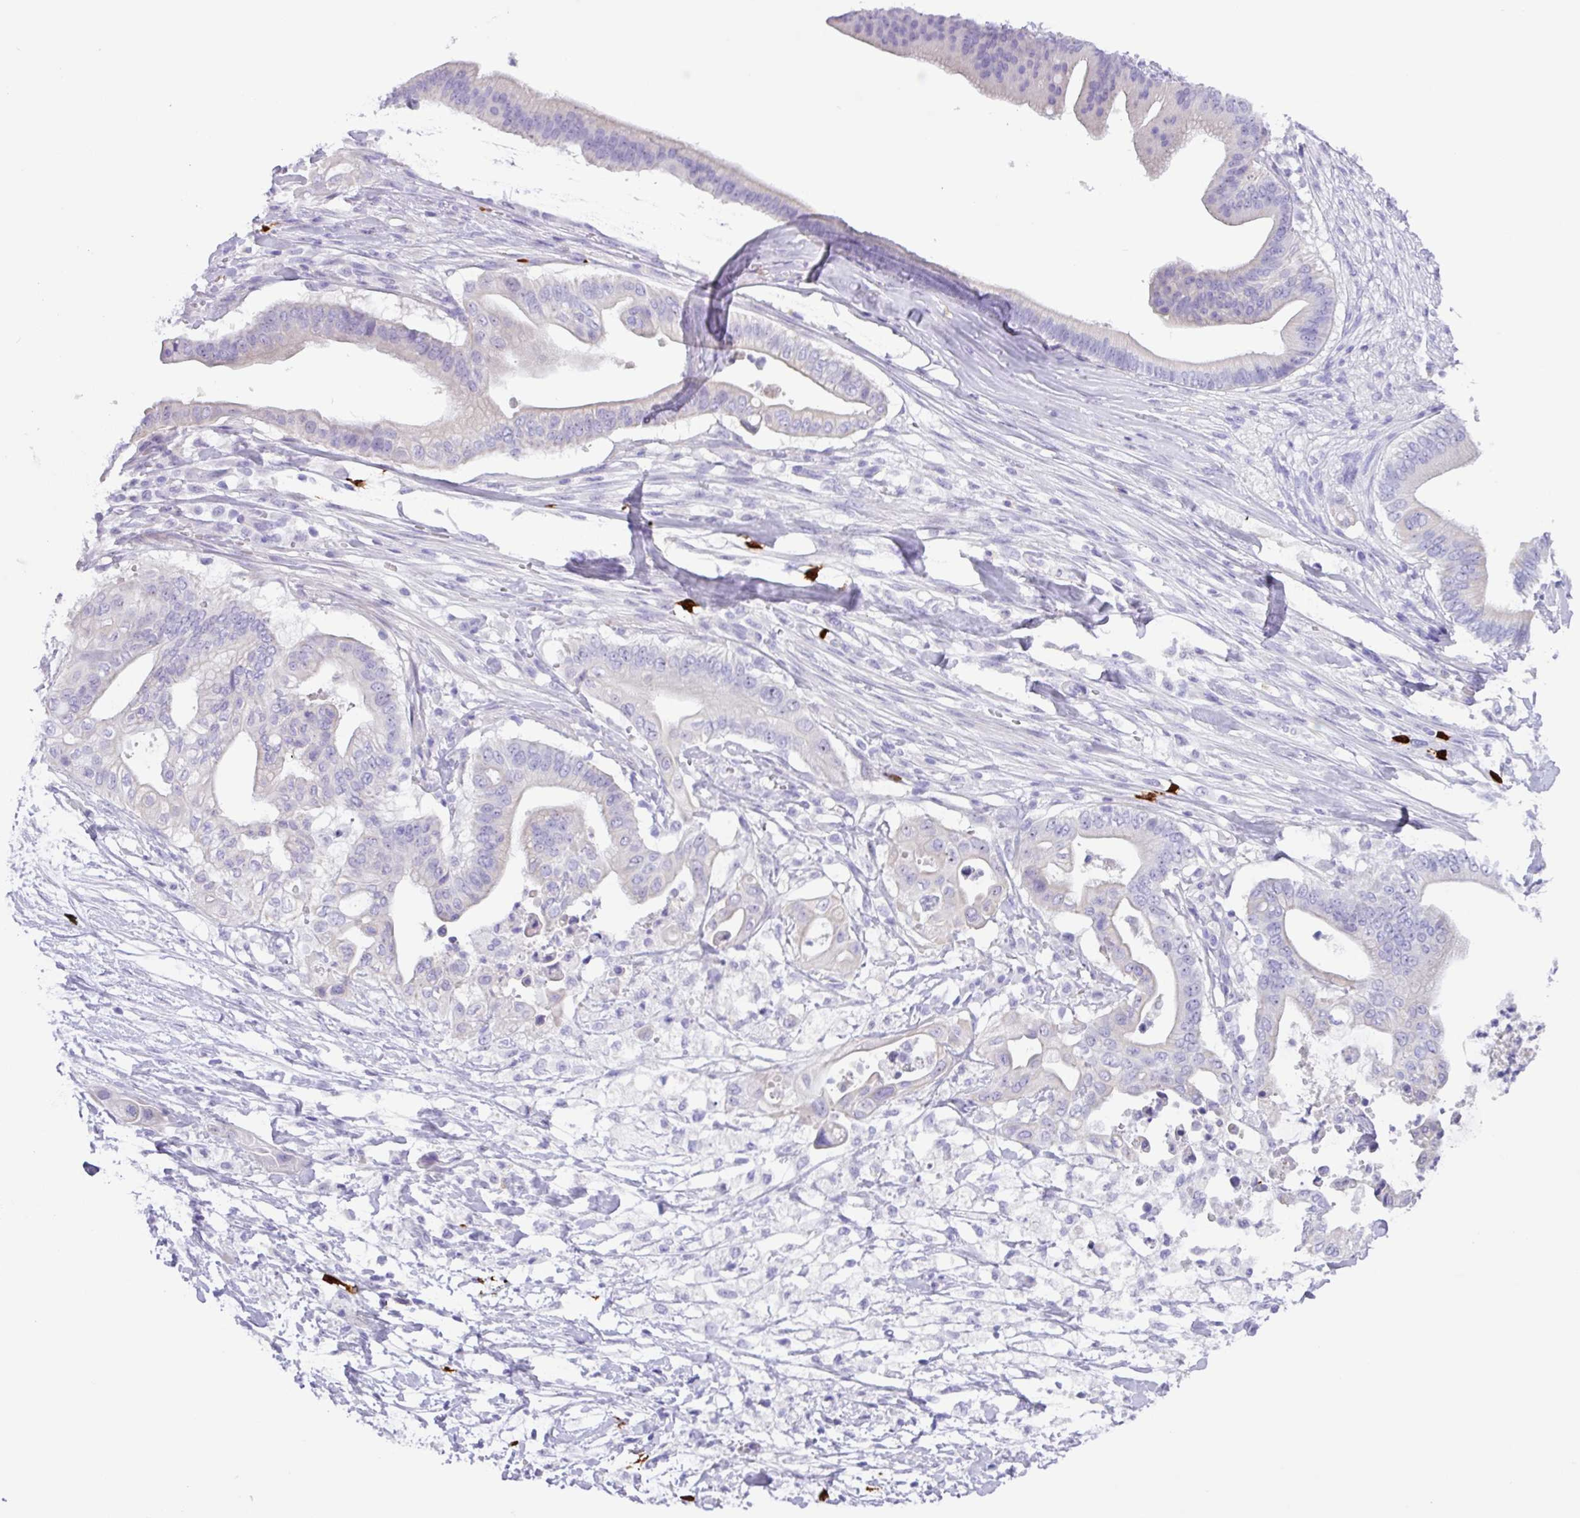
{"staining": {"intensity": "negative", "quantity": "none", "location": "none"}, "tissue": "pancreatic cancer", "cell_type": "Tumor cells", "image_type": "cancer", "snomed": [{"axis": "morphology", "description": "Adenocarcinoma, NOS"}, {"axis": "topography", "description": "Pancreas"}], "caption": "Micrograph shows no protein staining in tumor cells of pancreatic cancer (adenocarcinoma) tissue.", "gene": "MRM2", "patient": {"sex": "male", "age": 68}}